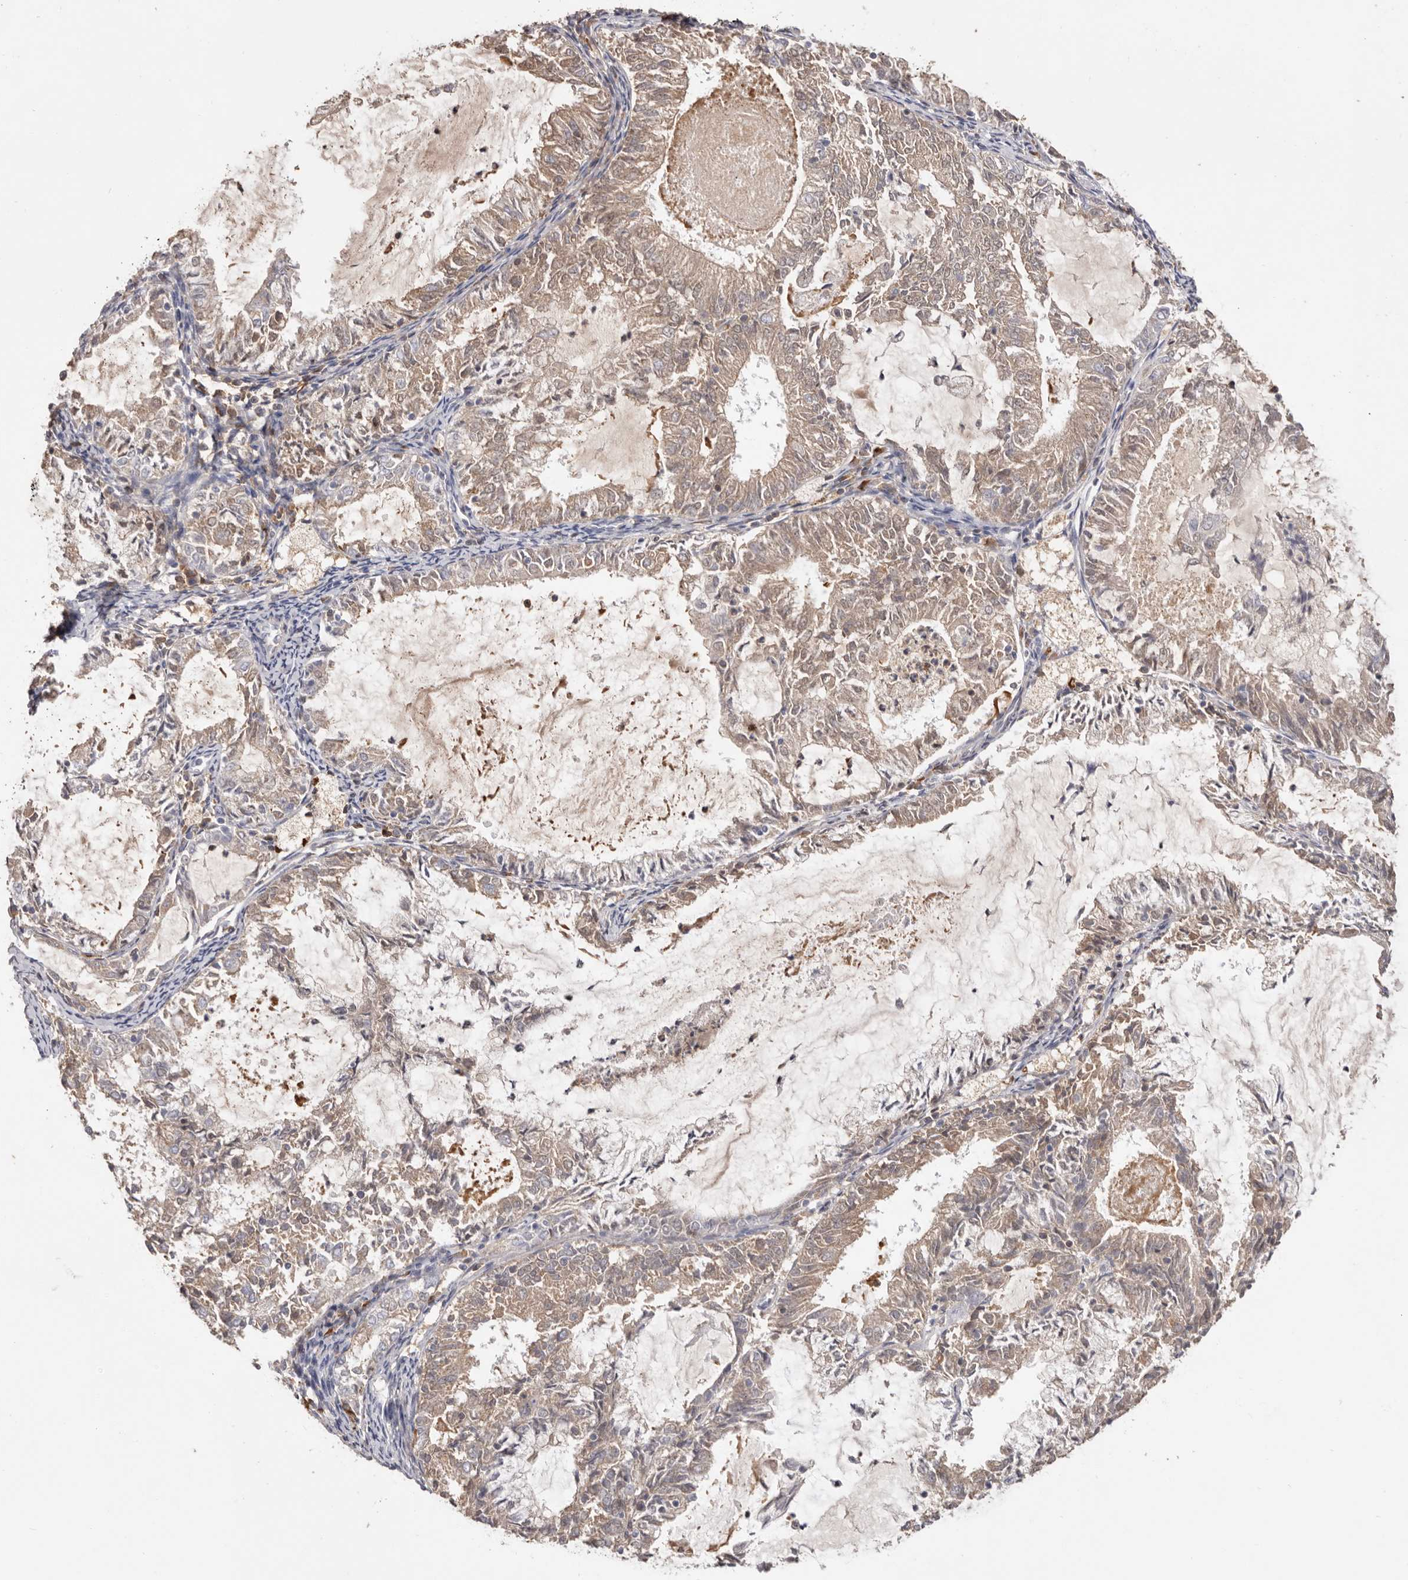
{"staining": {"intensity": "weak", "quantity": ">75%", "location": "cytoplasmic/membranous"}, "tissue": "endometrial cancer", "cell_type": "Tumor cells", "image_type": "cancer", "snomed": [{"axis": "morphology", "description": "Adenocarcinoma, NOS"}, {"axis": "topography", "description": "Endometrium"}], "caption": "Adenocarcinoma (endometrial) tissue reveals weak cytoplasmic/membranous staining in approximately >75% of tumor cells", "gene": "HCAR2", "patient": {"sex": "female", "age": 57}}